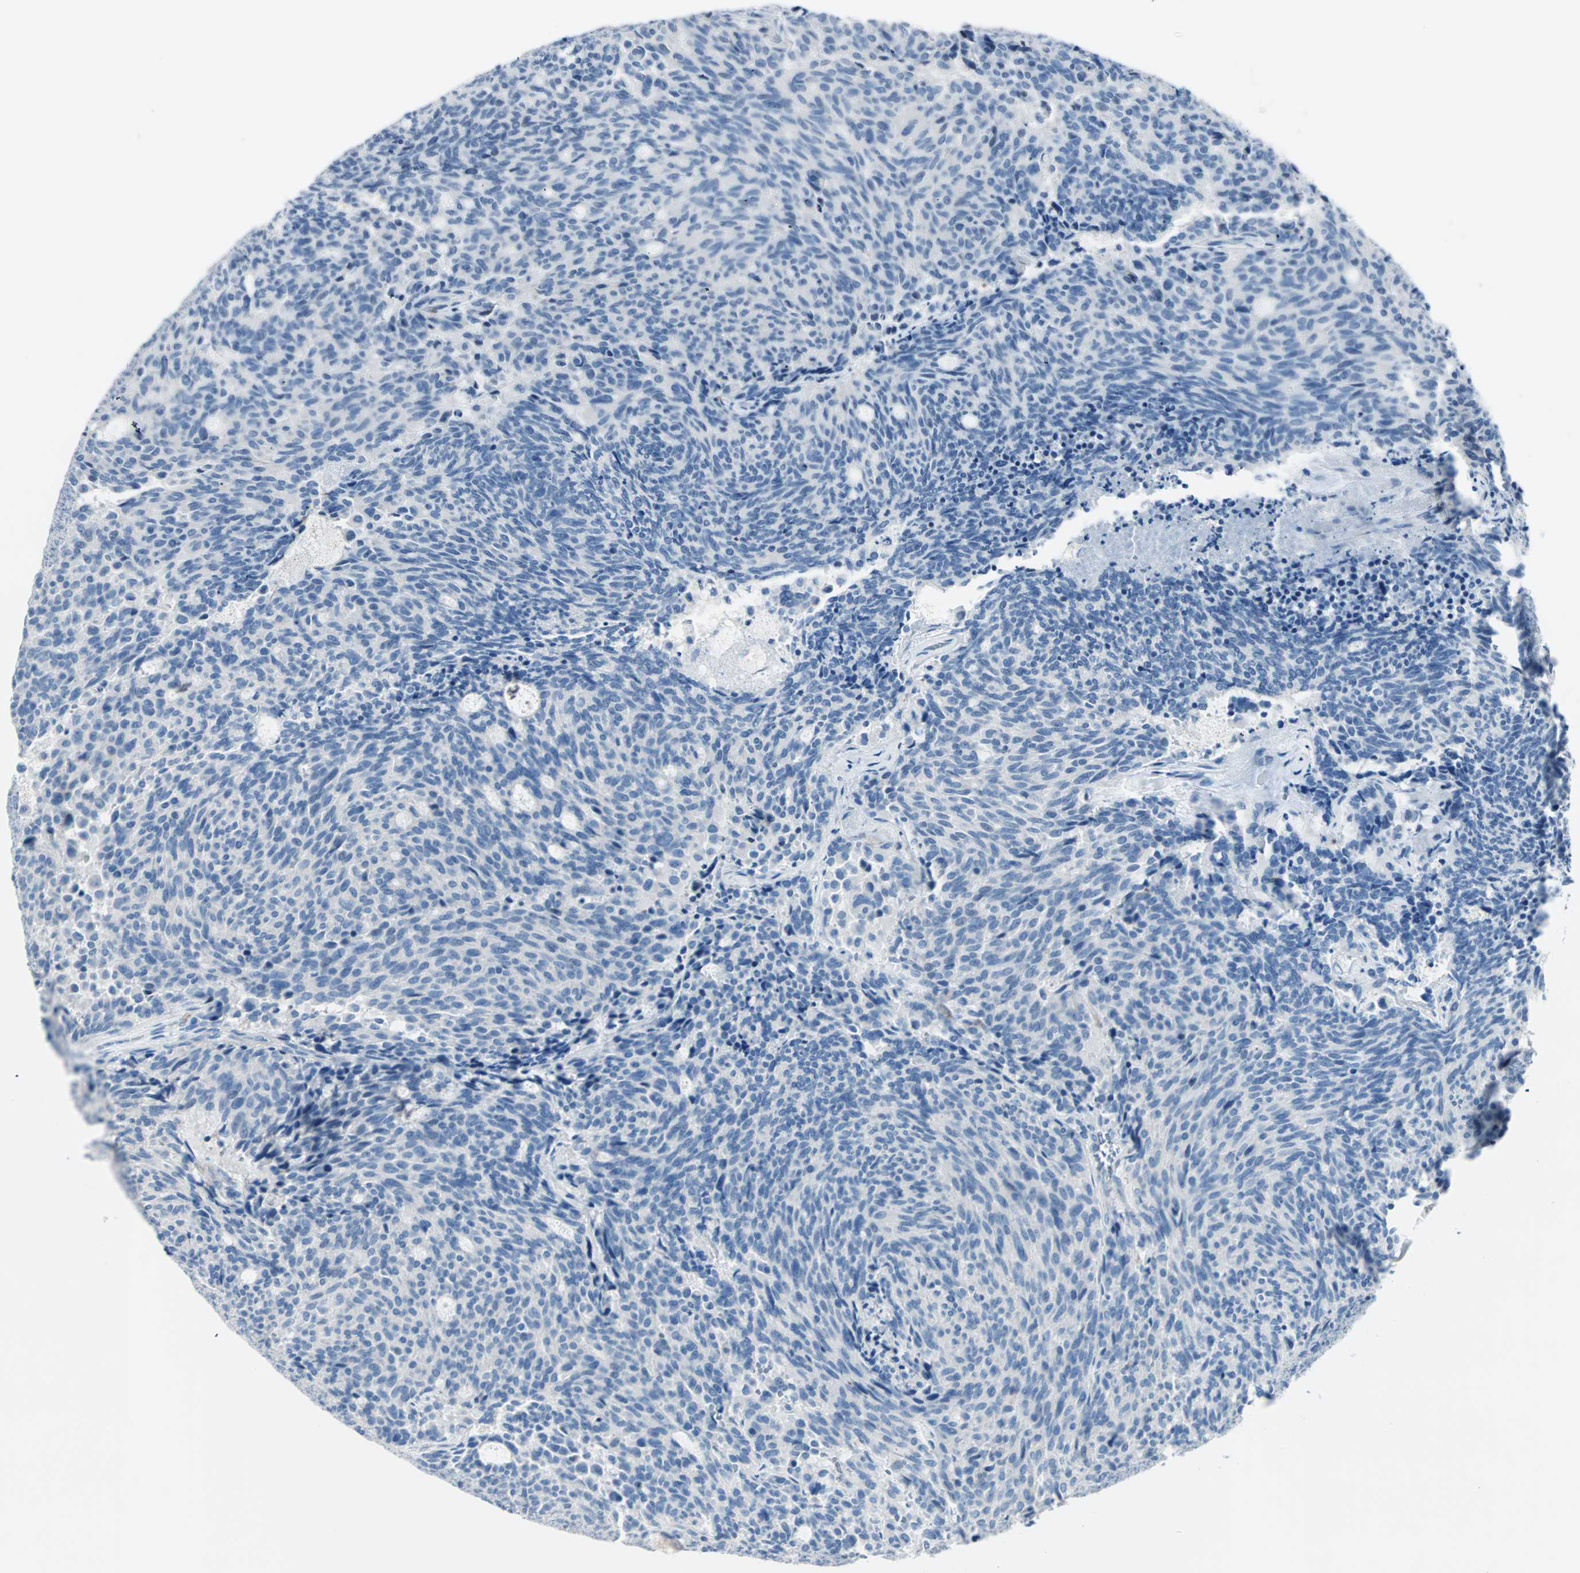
{"staining": {"intensity": "negative", "quantity": "none", "location": "none"}, "tissue": "carcinoid", "cell_type": "Tumor cells", "image_type": "cancer", "snomed": [{"axis": "morphology", "description": "Carcinoid, malignant, NOS"}, {"axis": "topography", "description": "Pancreas"}], "caption": "This photomicrograph is of carcinoid (malignant) stained with IHC to label a protein in brown with the nuclei are counter-stained blue. There is no positivity in tumor cells. (Brightfield microscopy of DAB immunohistochemistry (IHC) at high magnification).", "gene": "NEFH", "patient": {"sex": "female", "age": 54}}